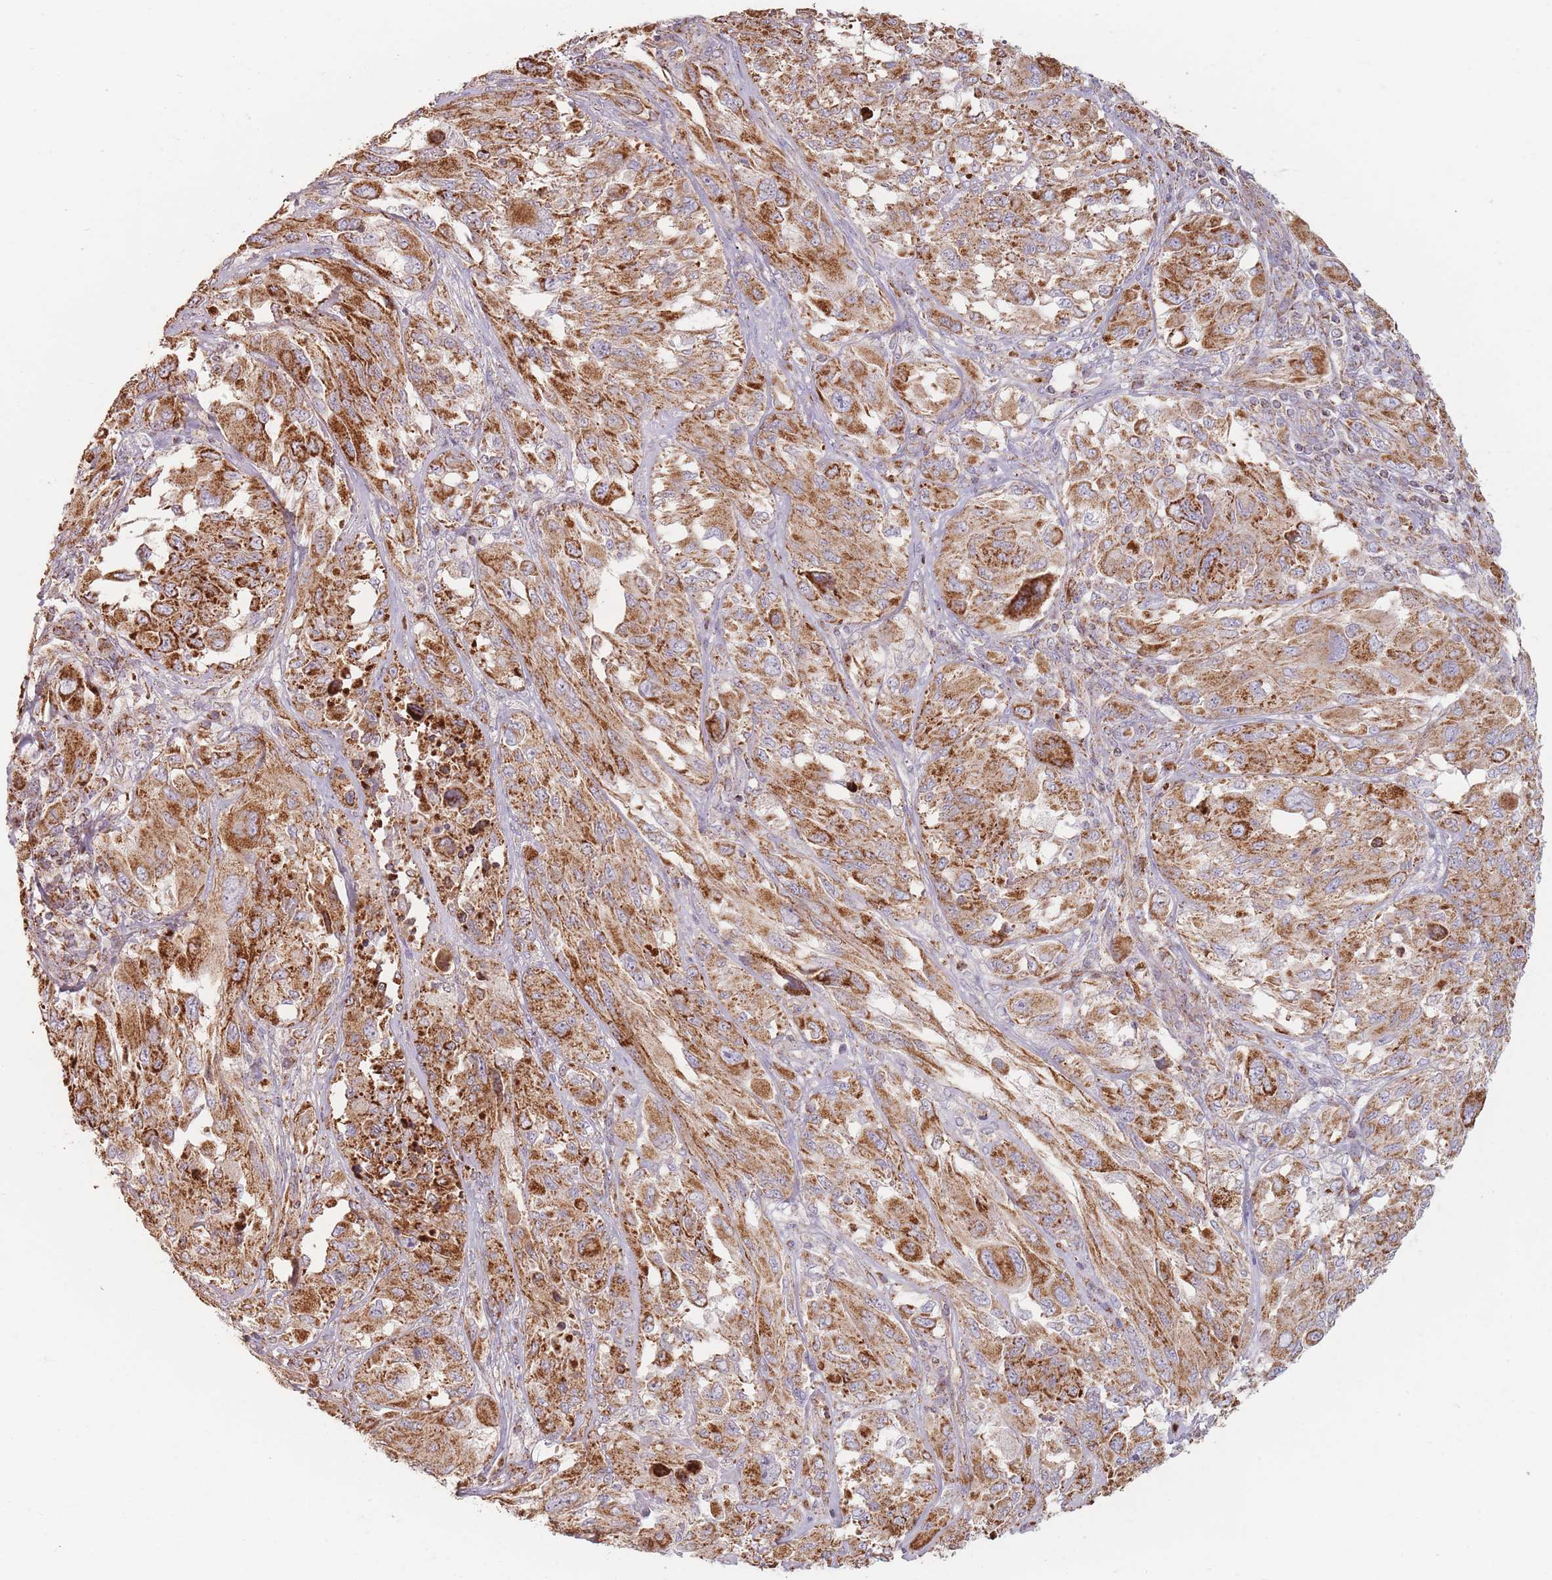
{"staining": {"intensity": "moderate", "quantity": ">75%", "location": "cytoplasmic/membranous"}, "tissue": "melanoma", "cell_type": "Tumor cells", "image_type": "cancer", "snomed": [{"axis": "morphology", "description": "Malignant melanoma, NOS"}, {"axis": "topography", "description": "Skin"}], "caption": "High-magnification brightfield microscopy of malignant melanoma stained with DAB (3,3'-diaminobenzidine) (brown) and counterstained with hematoxylin (blue). tumor cells exhibit moderate cytoplasmic/membranous positivity is identified in approximately>75% of cells.", "gene": "ESRP2", "patient": {"sex": "female", "age": 91}}